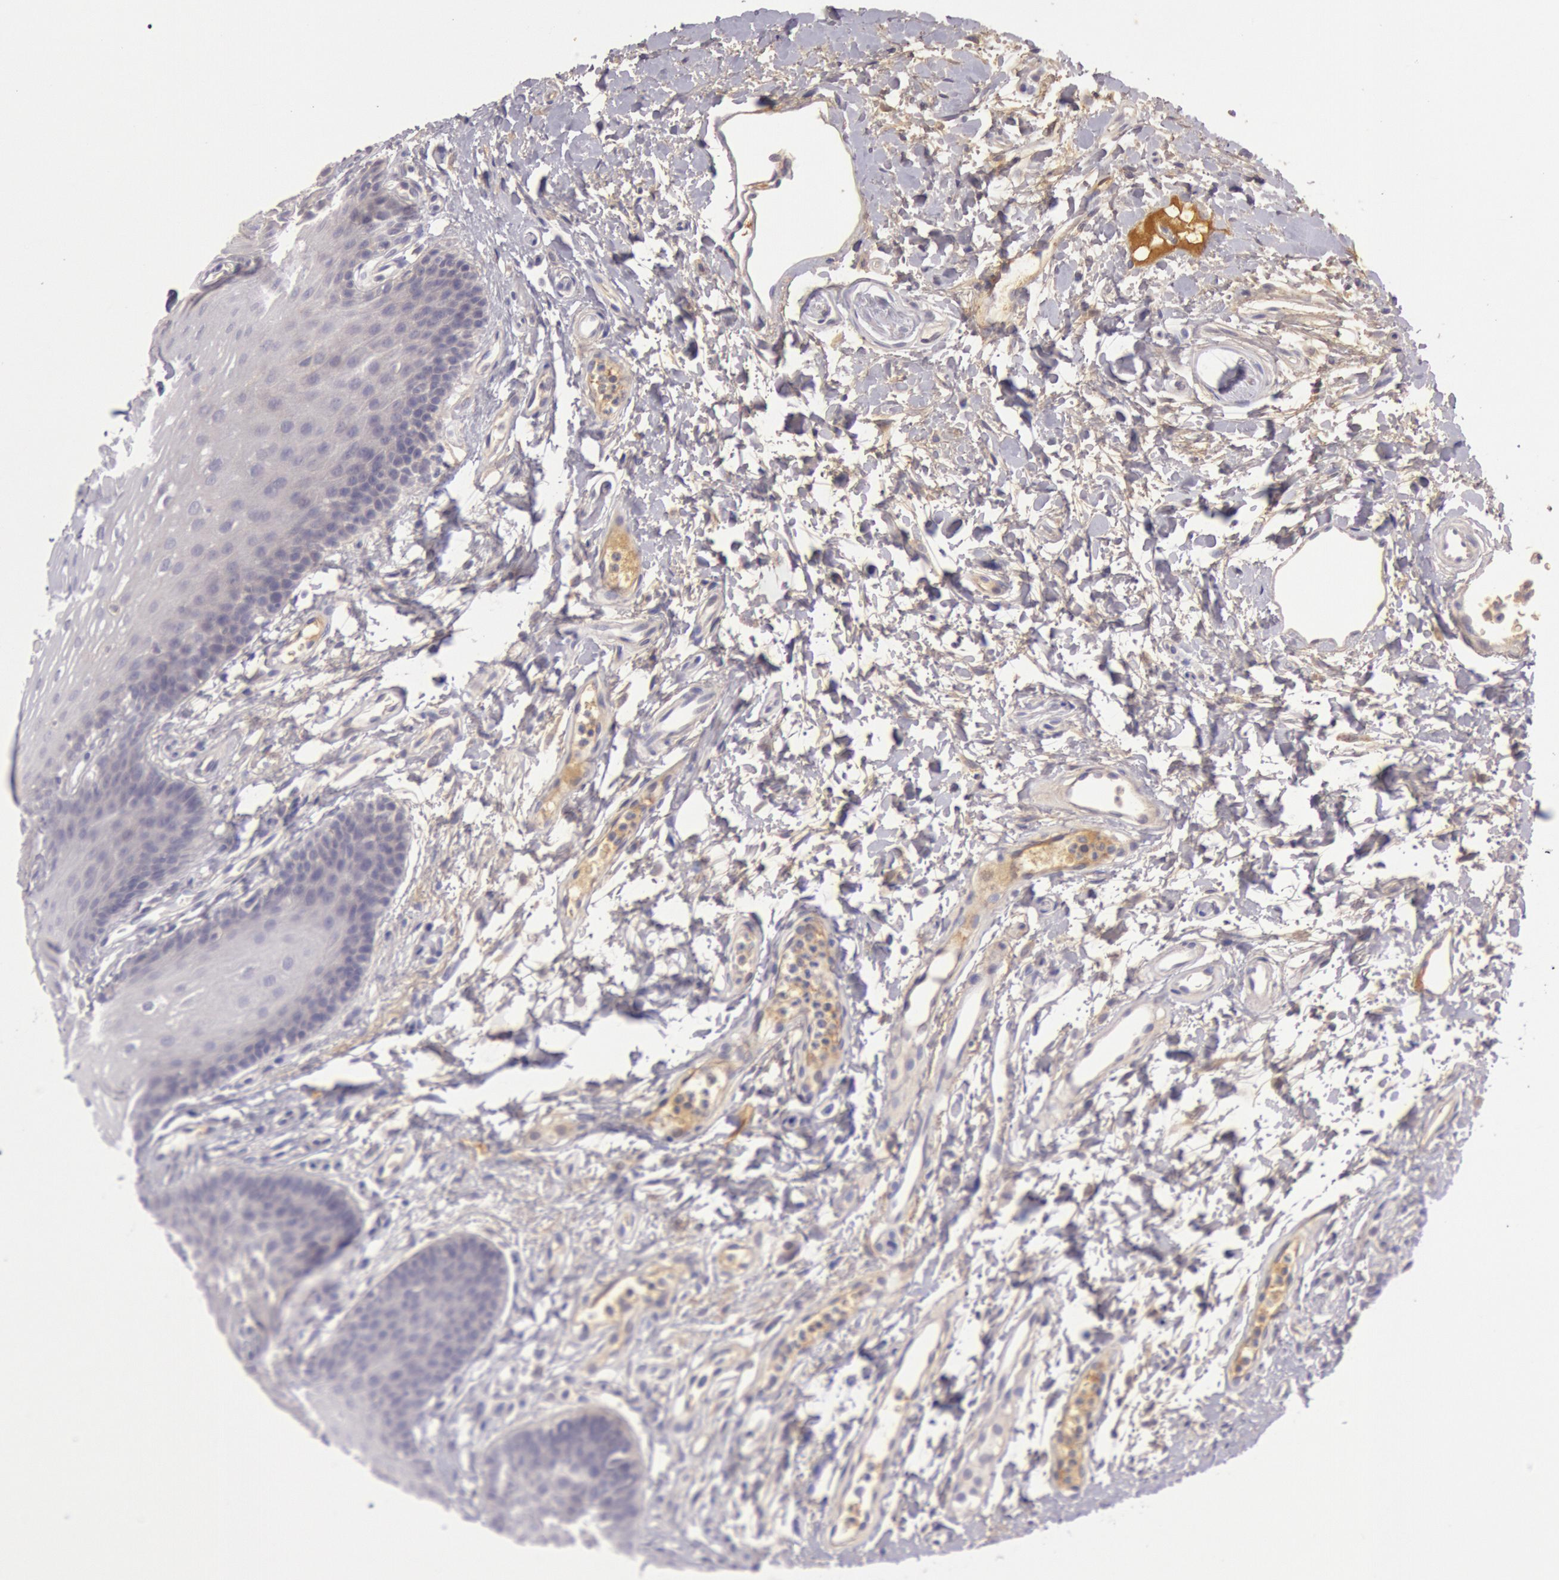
{"staining": {"intensity": "negative", "quantity": "none", "location": "none"}, "tissue": "oral mucosa", "cell_type": "Squamous epithelial cells", "image_type": "normal", "snomed": [{"axis": "morphology", "description": "Normal tissue, NOS"}, {"axis": "topography", "description": "Oral tissue"}], "caption": "Squamous epithelial cells are negative for brown protein staining in unremarkable oral mucosa. The staining is performed using DAB (3,3'-diaminobenzidine) brown chromogen with nuclei counter-stained in using hematoxylin.", "gene": "C1R", "patient": {"sex": "male", "age": 62}}